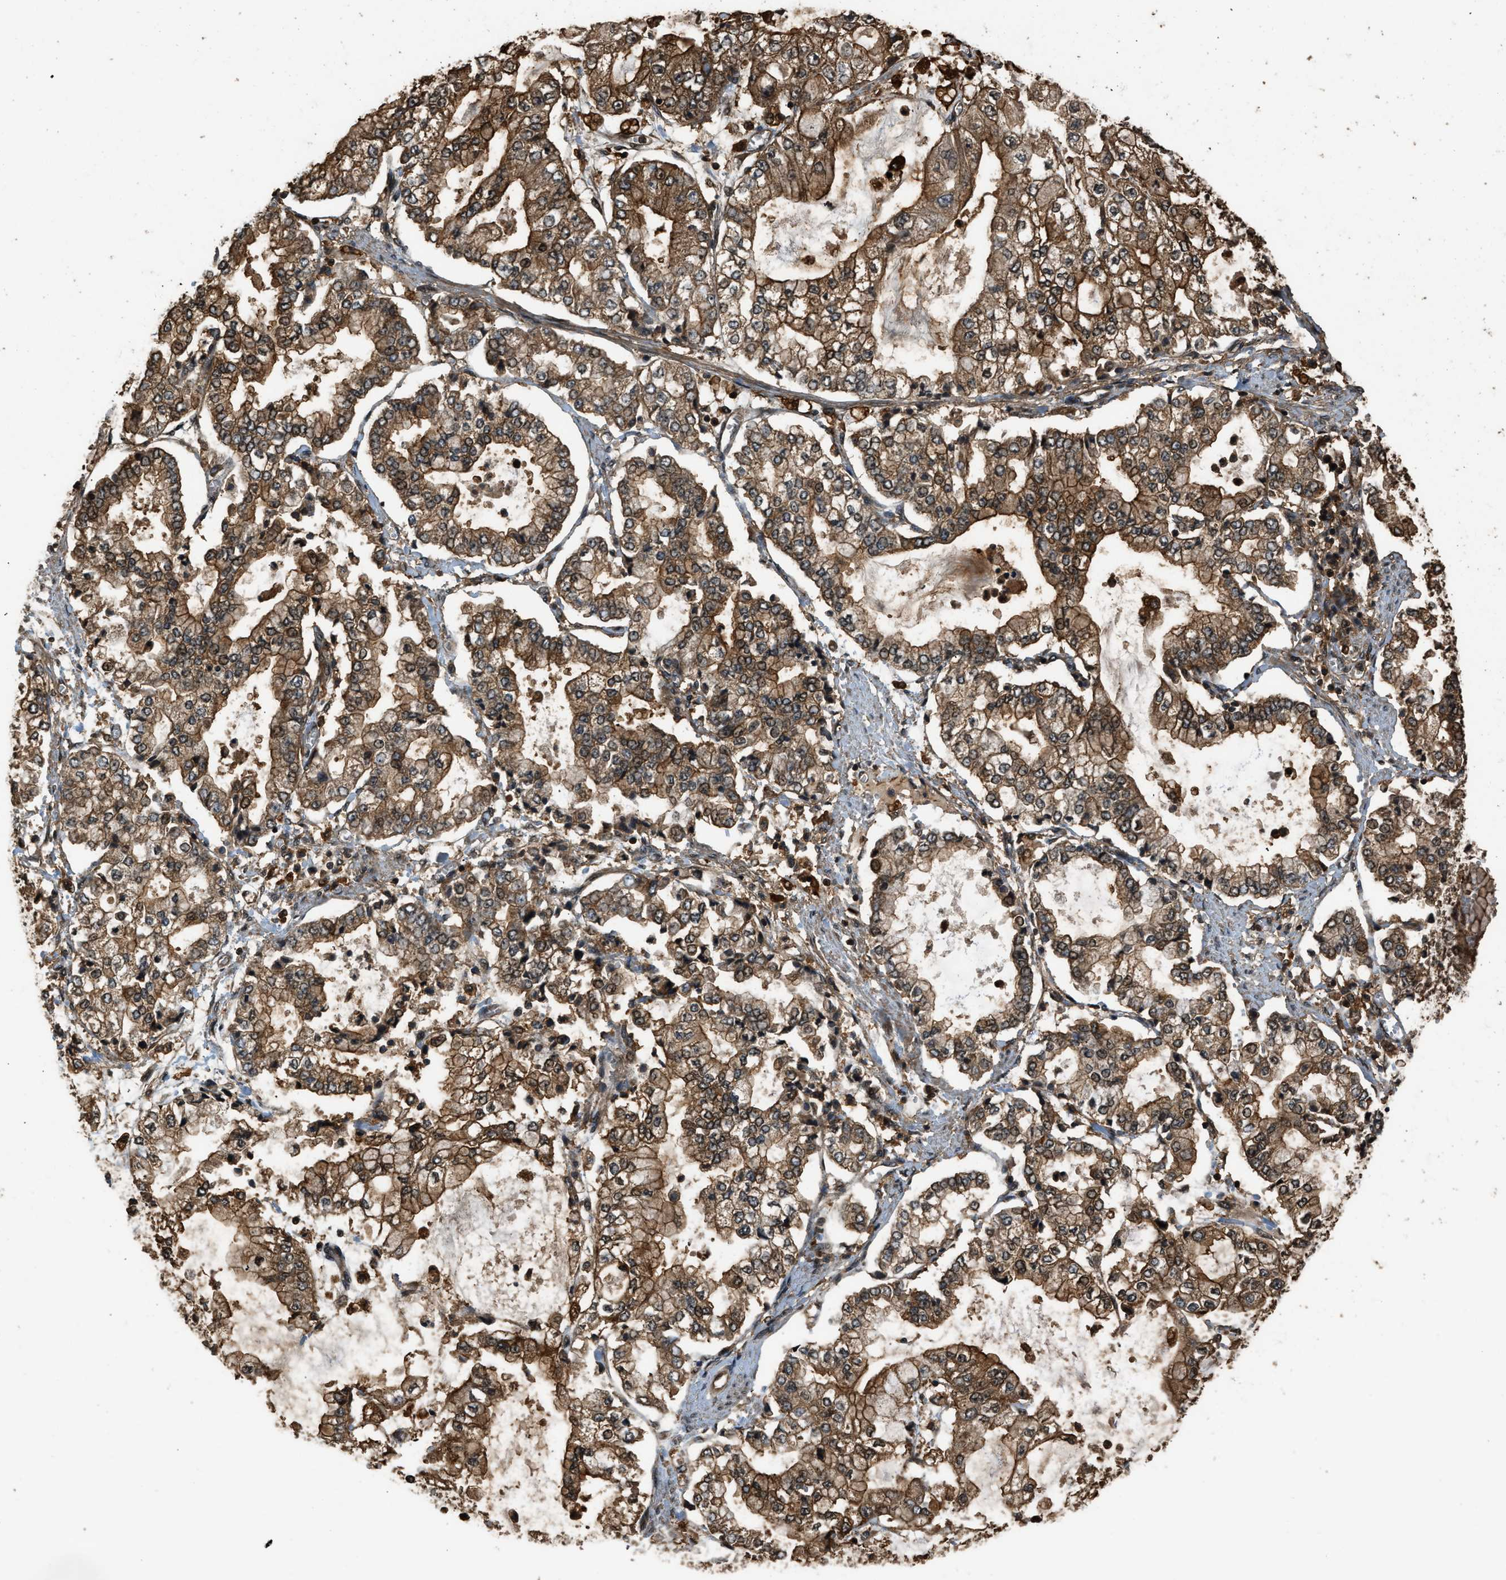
{"staining": {"intensity": "moderate", "quantity": ">75%", "location": "cytoplasmic/membranous"}, "tissue": "stomach cancer", "cell_type": "Tumor cells", "image_type": "cancer", "snomed": [{"axis": "morphology", "description": "Adenocarcinoma, NOS"}, {"axis": "topography", "description": "Stomach"}], "caption": "Stomach cancer tissue demonstrates moderate cytoplasmic/membranous staining in approximately >75% of tumor cells (DAB IHC, brown staining for protein, blue staining for nuclei).", "gene": "RAP2A", "patient": {"sex": "male", "age": 76}}